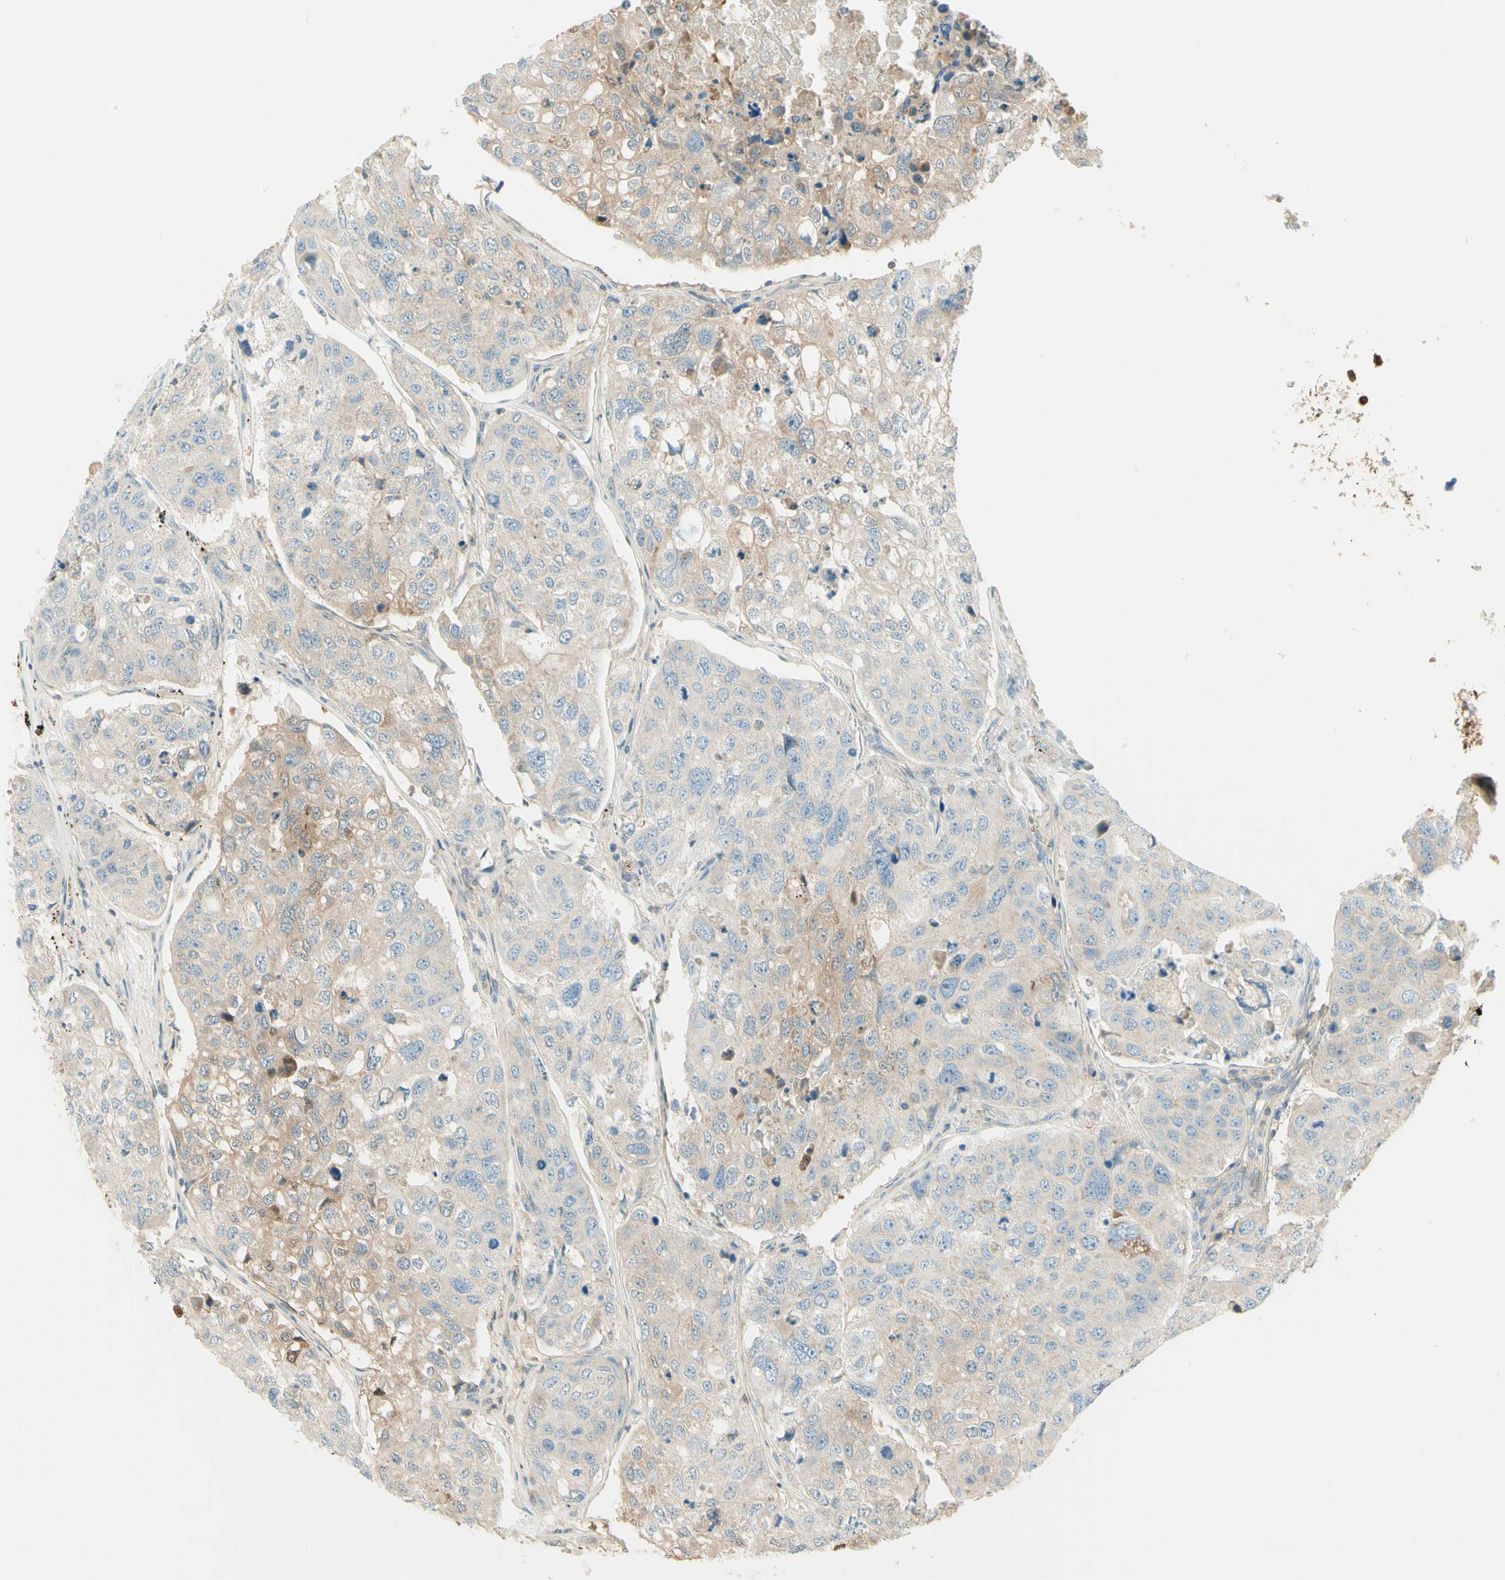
{"staining": {"intensity": "weak", "quantity": "25%-75%", "location": "cytoplasmic/membranous"}, "tissue": "urothelial cancer", "cell_type": "Tumor cells", "image_type": "cancer", "snomed": [{"axis": "morphology", "description": "Urothelial carcinoma, High grade"}, {"axis": "topography", "description": "Lymph node"}, {"axis": "topography", "description": "Urinary bladder"}], "caption": "Immunohistochemistry (IHC) micrograph of neoplastic tissue: human urothelial cancer stained using immunohistochemistry shows low levels of weak protein expression localized specifically in the cytoplasmic/membranous of tumor cells, appearing as a cytoplasmic/membranous brown color.", "gene": "PROM1", "patient": {"sex": "male", "age": 51}}